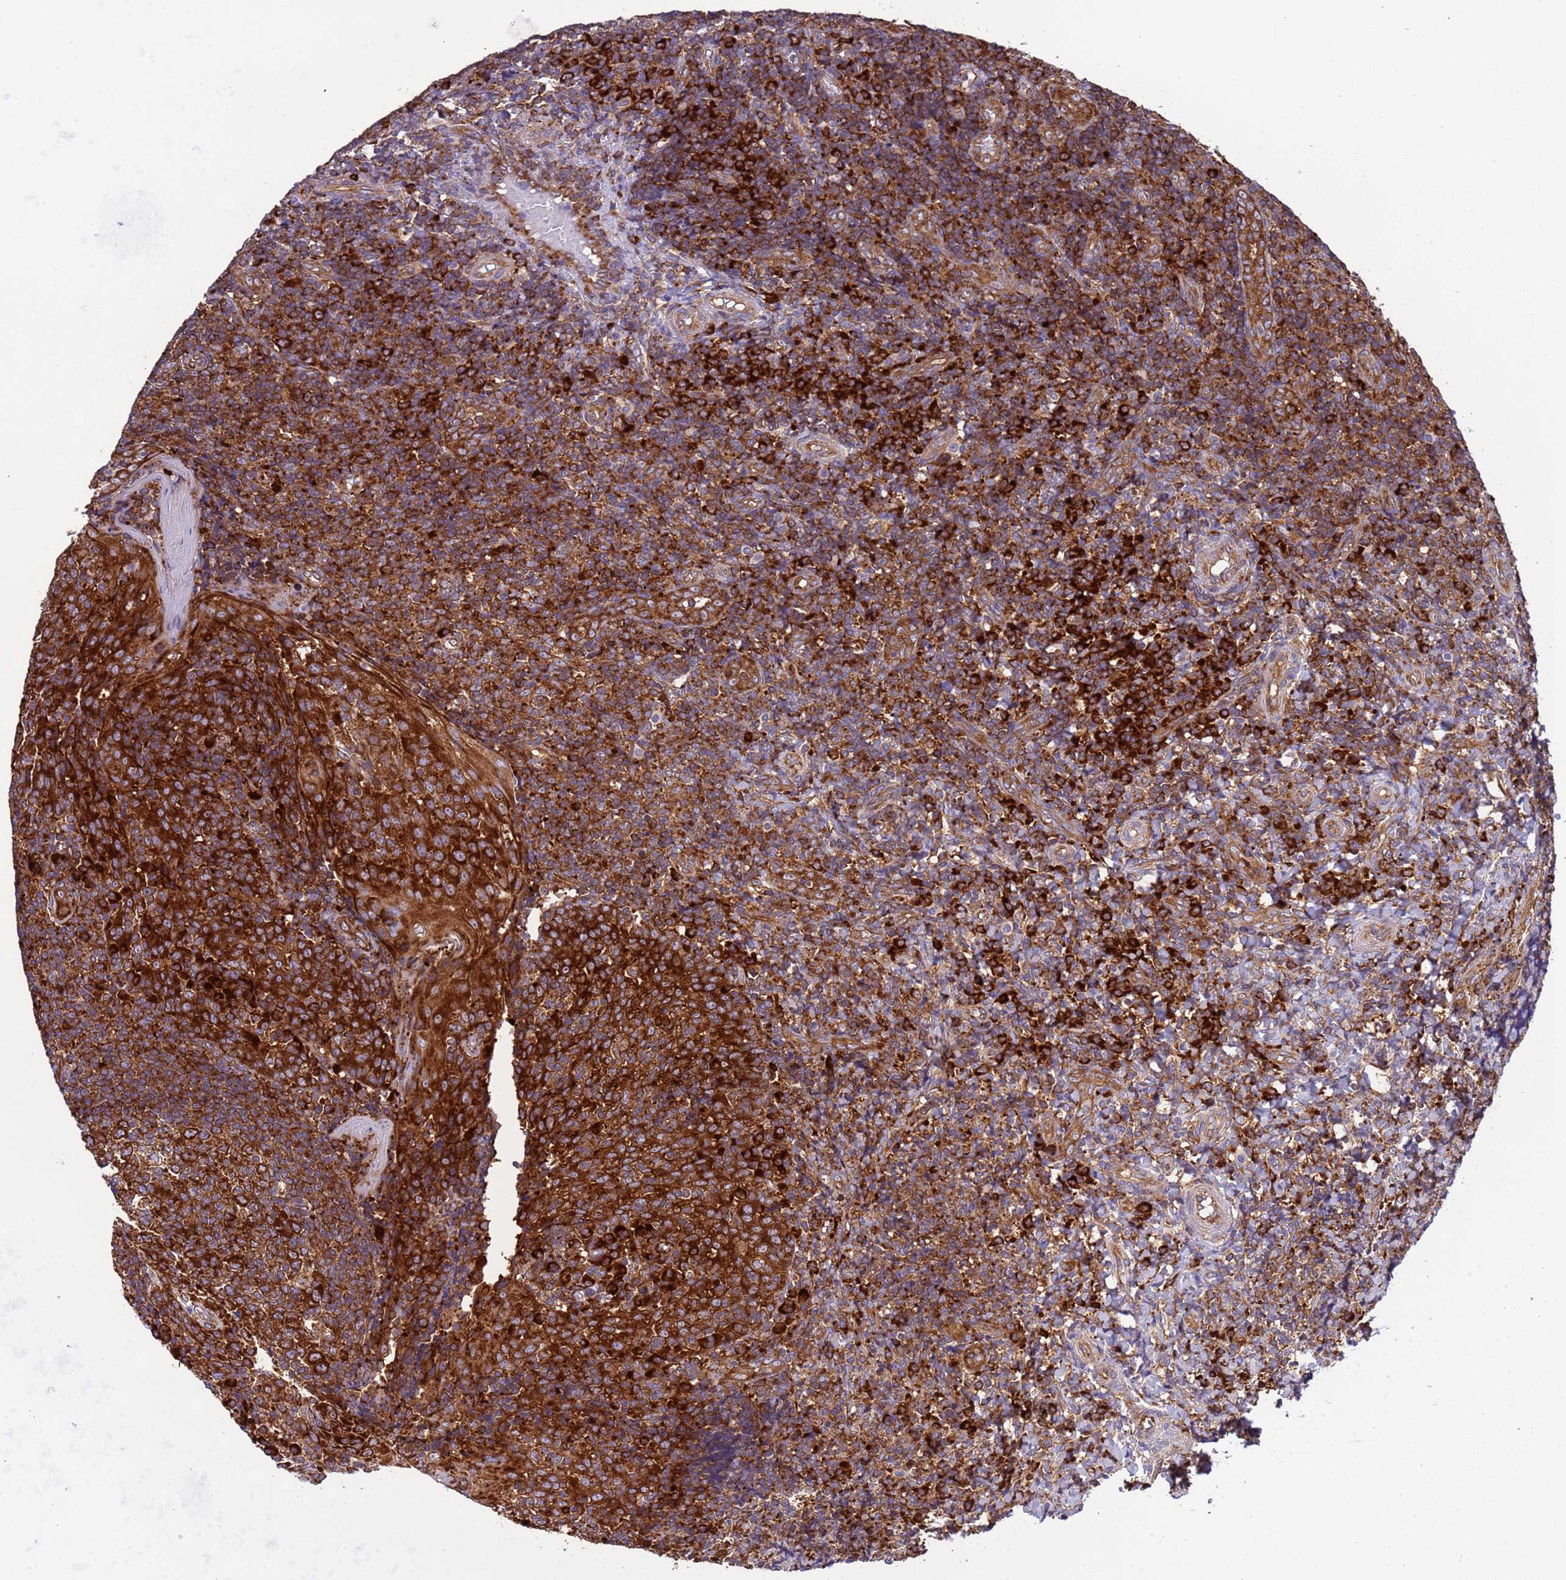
{"staining": {"intensity": "strong", "quantity": ">75%", "location": "cytoplasmic/membranous"}, "tissue": "tonsil", "cell_type": "Germinal center cells", "image_type": "normal", "snomed": [{"axis": "morphology", "description": "Normal tissue, NOS"}, {"axis": "topography", "description": "Tonsil"}], "caption": "A high amount of strong cytoplasmic/membranous positivity is identified in approximately >75% of germinal center cells in unremarkable tonsil. Nuclei are stained in blue.", "gene": "RPL36", "patient": {"sex": "female", "age": 19}}